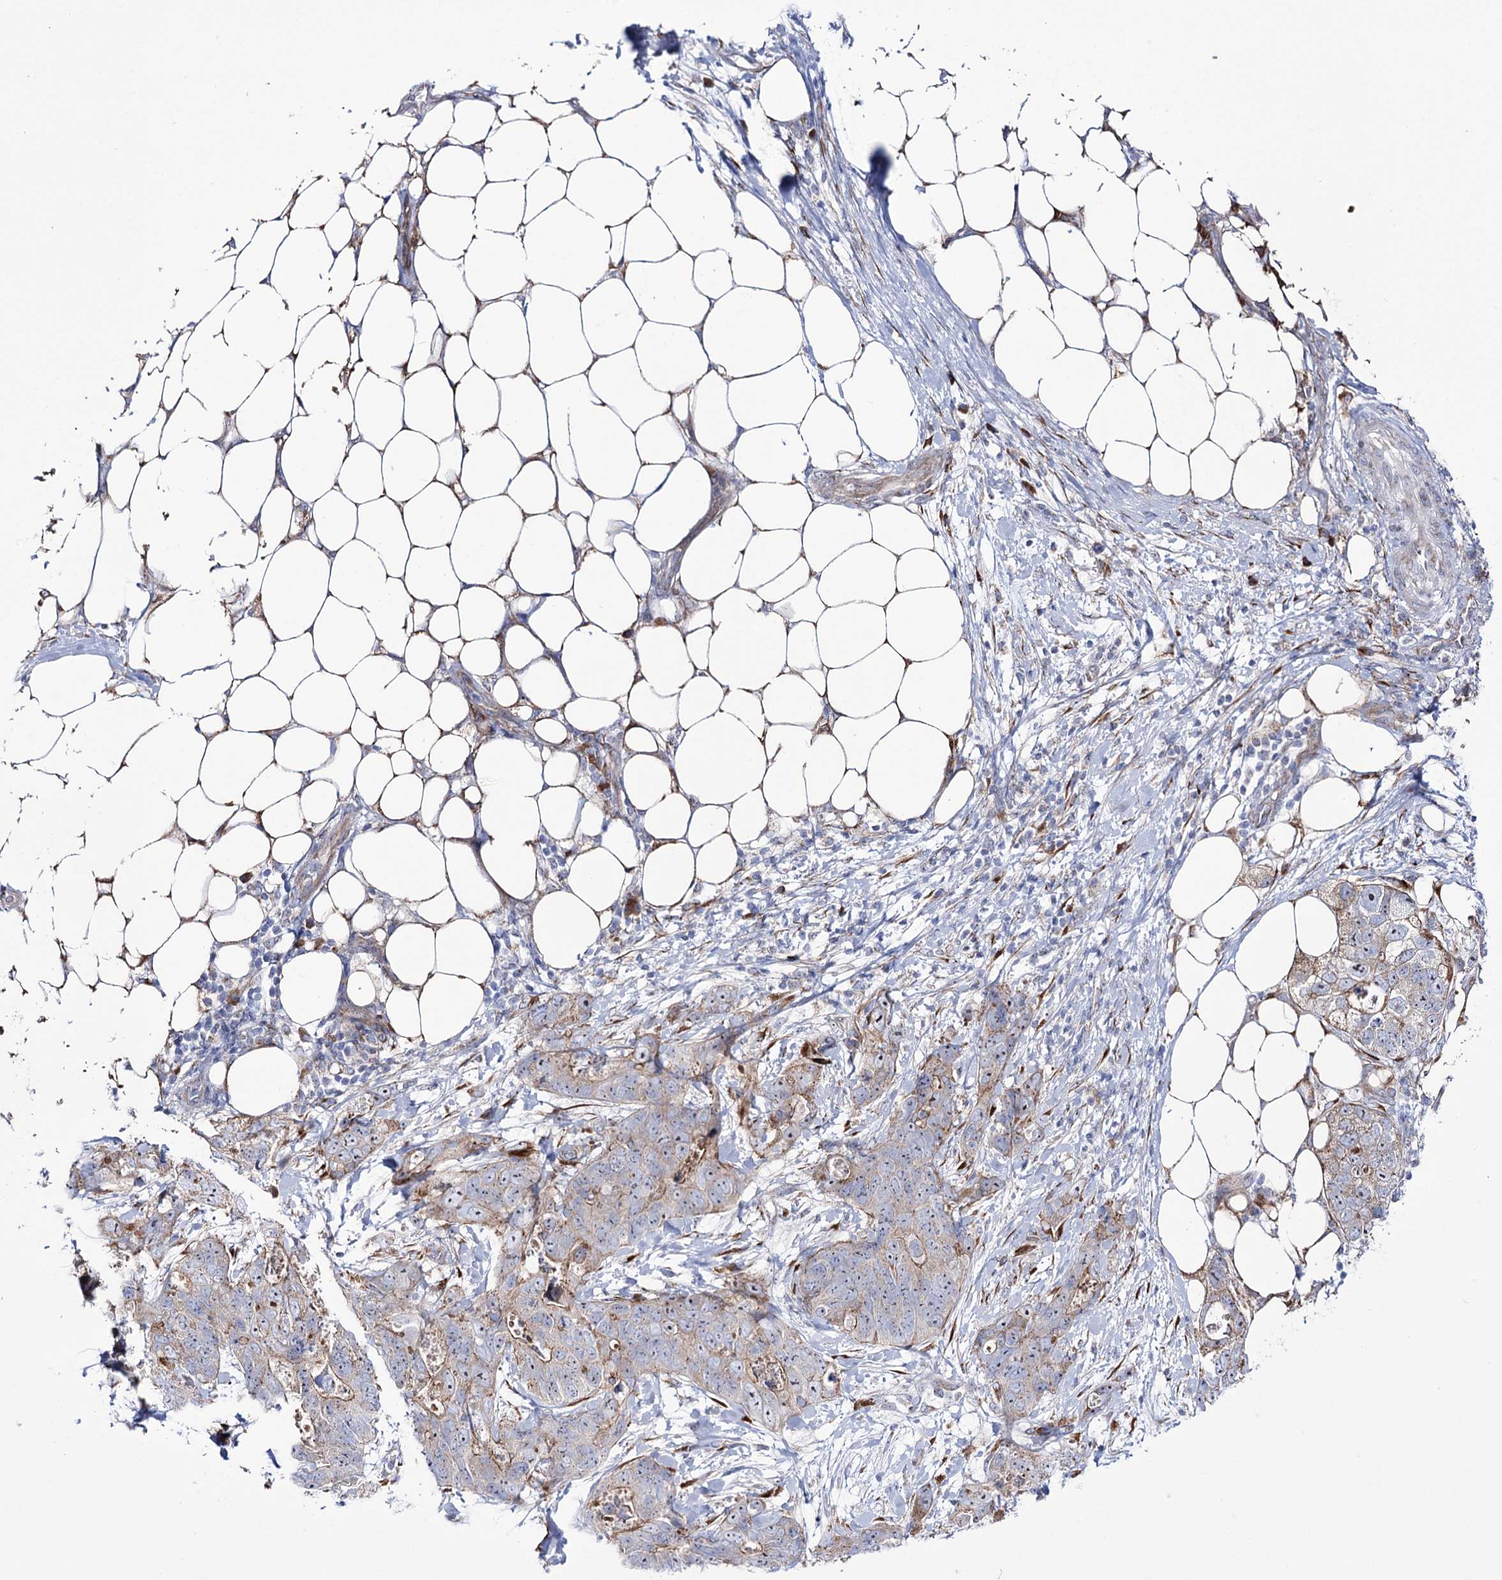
{"staining": {"intensity": "weak", "quantity": "25%-75%", "location": "cytoplasmic/membranous"}, "tissue": "stomach cancer", "cell_type": "Tumor cells", "image_type": "cancer", "snomed": [{"axis": "morphology", "description": "Adenocarcinoma, NOS"}, {"axis": "topography", "description": "Stomach"}], "caption": "Tumor cells reveal low levels of weak cytoplasmic/membranous expression in approximately 25%-75% of cells in stomach cancer.", "gene": "METTL5", "patient": {"sex": "female", "age": 89}}